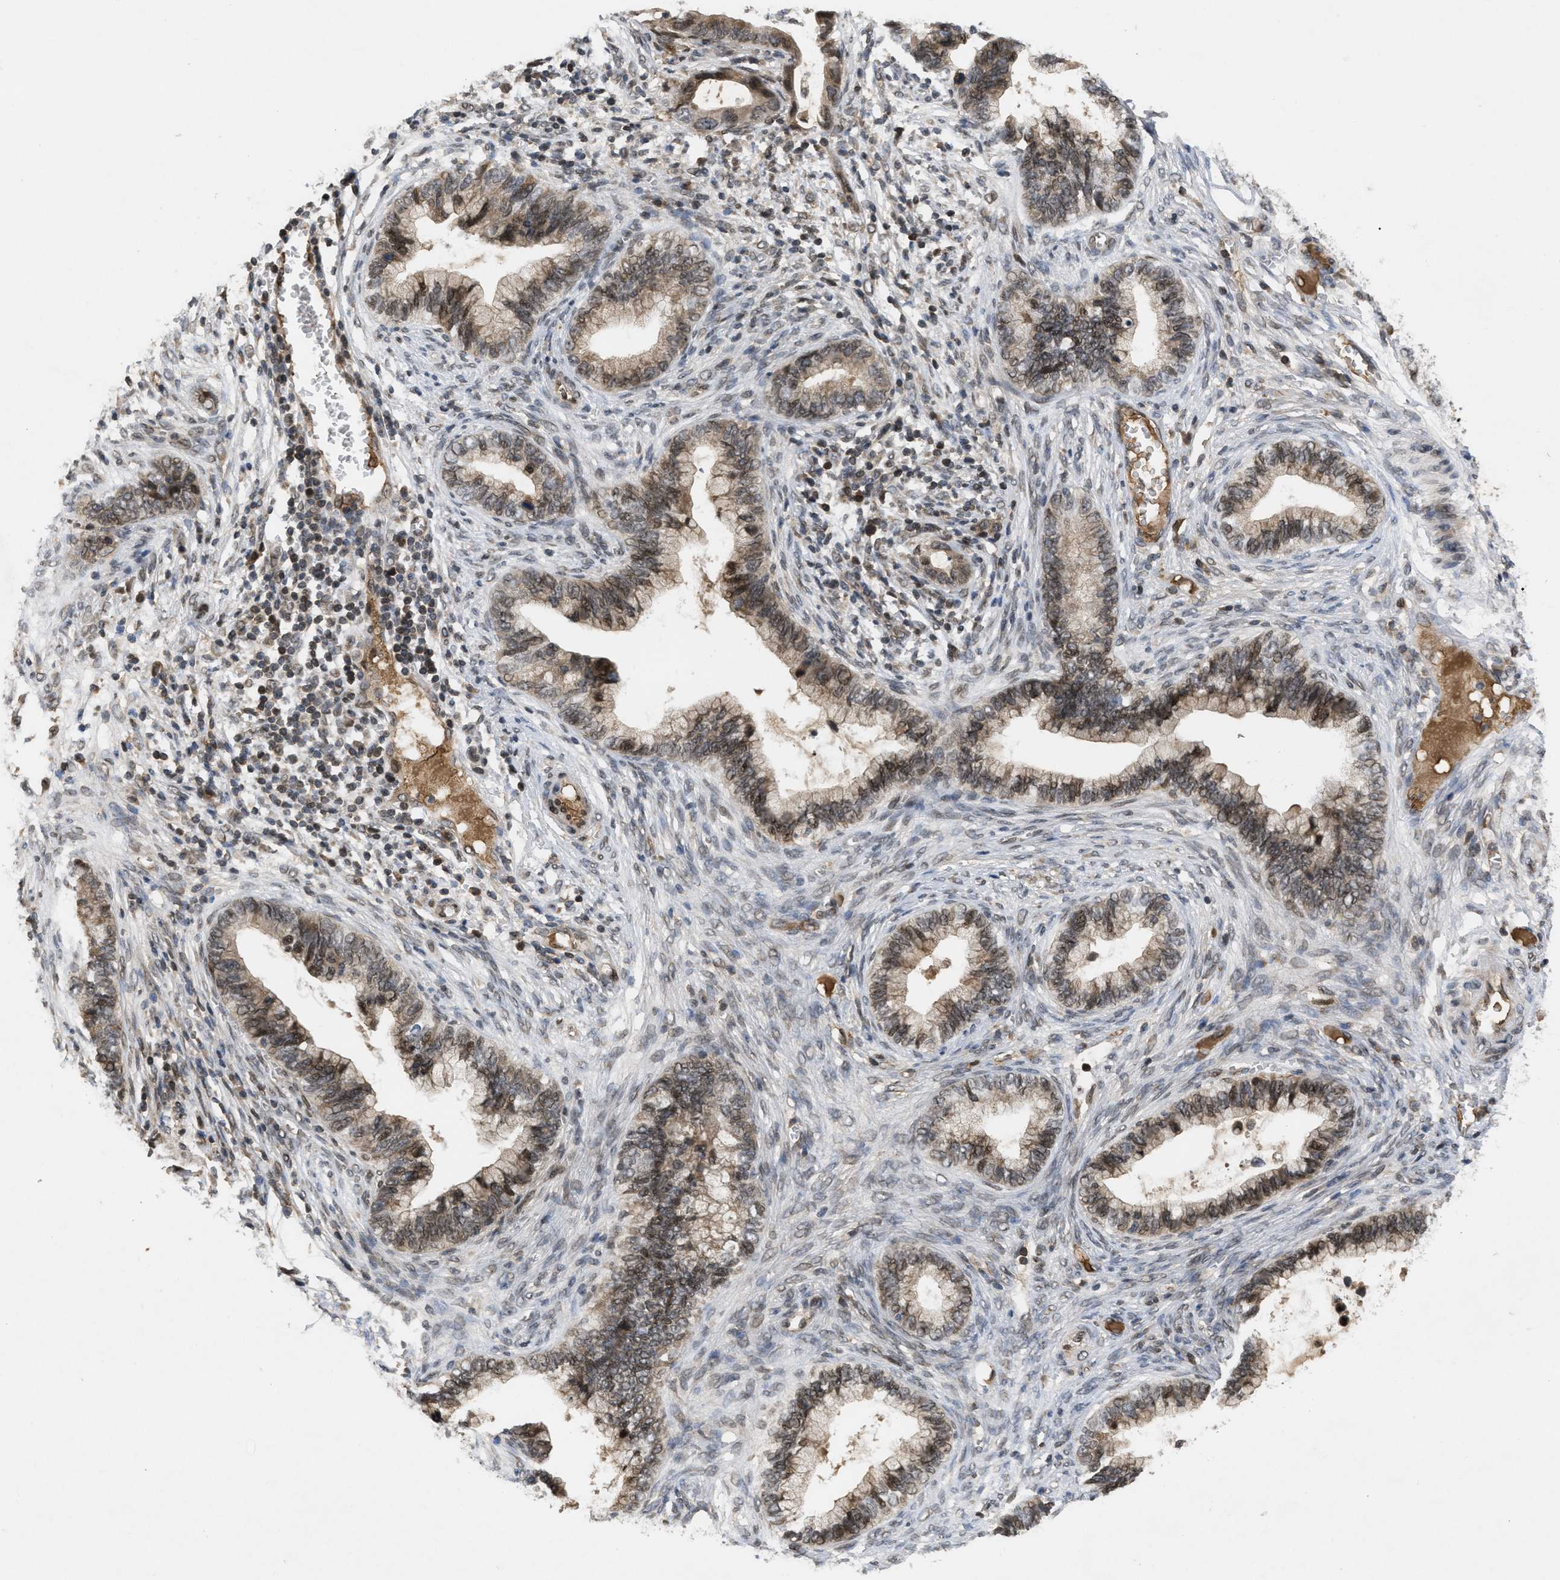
{"staining": {"intensity": "moderate", "quantity": ">75%", "location": "cytoplasmic/membranous,nuclear"}, "tissue": "cervical cancer", "cell_type": "Tumor cells", "image_type": "cancer", "snomed": [{"axis": "morphology", "description": "Adenocarcinoma, NOS"}, {"axis": "topography", "description": "Cervix"}], "caption": "Brown immunohistochemical staining in human cervical cancer displays moderate cytoplasmic/membranous and nuclear positivity in approximately >75% of tumor cells.", "gene": "CRY1", "patient": {"sex": "female", "age": 44}}